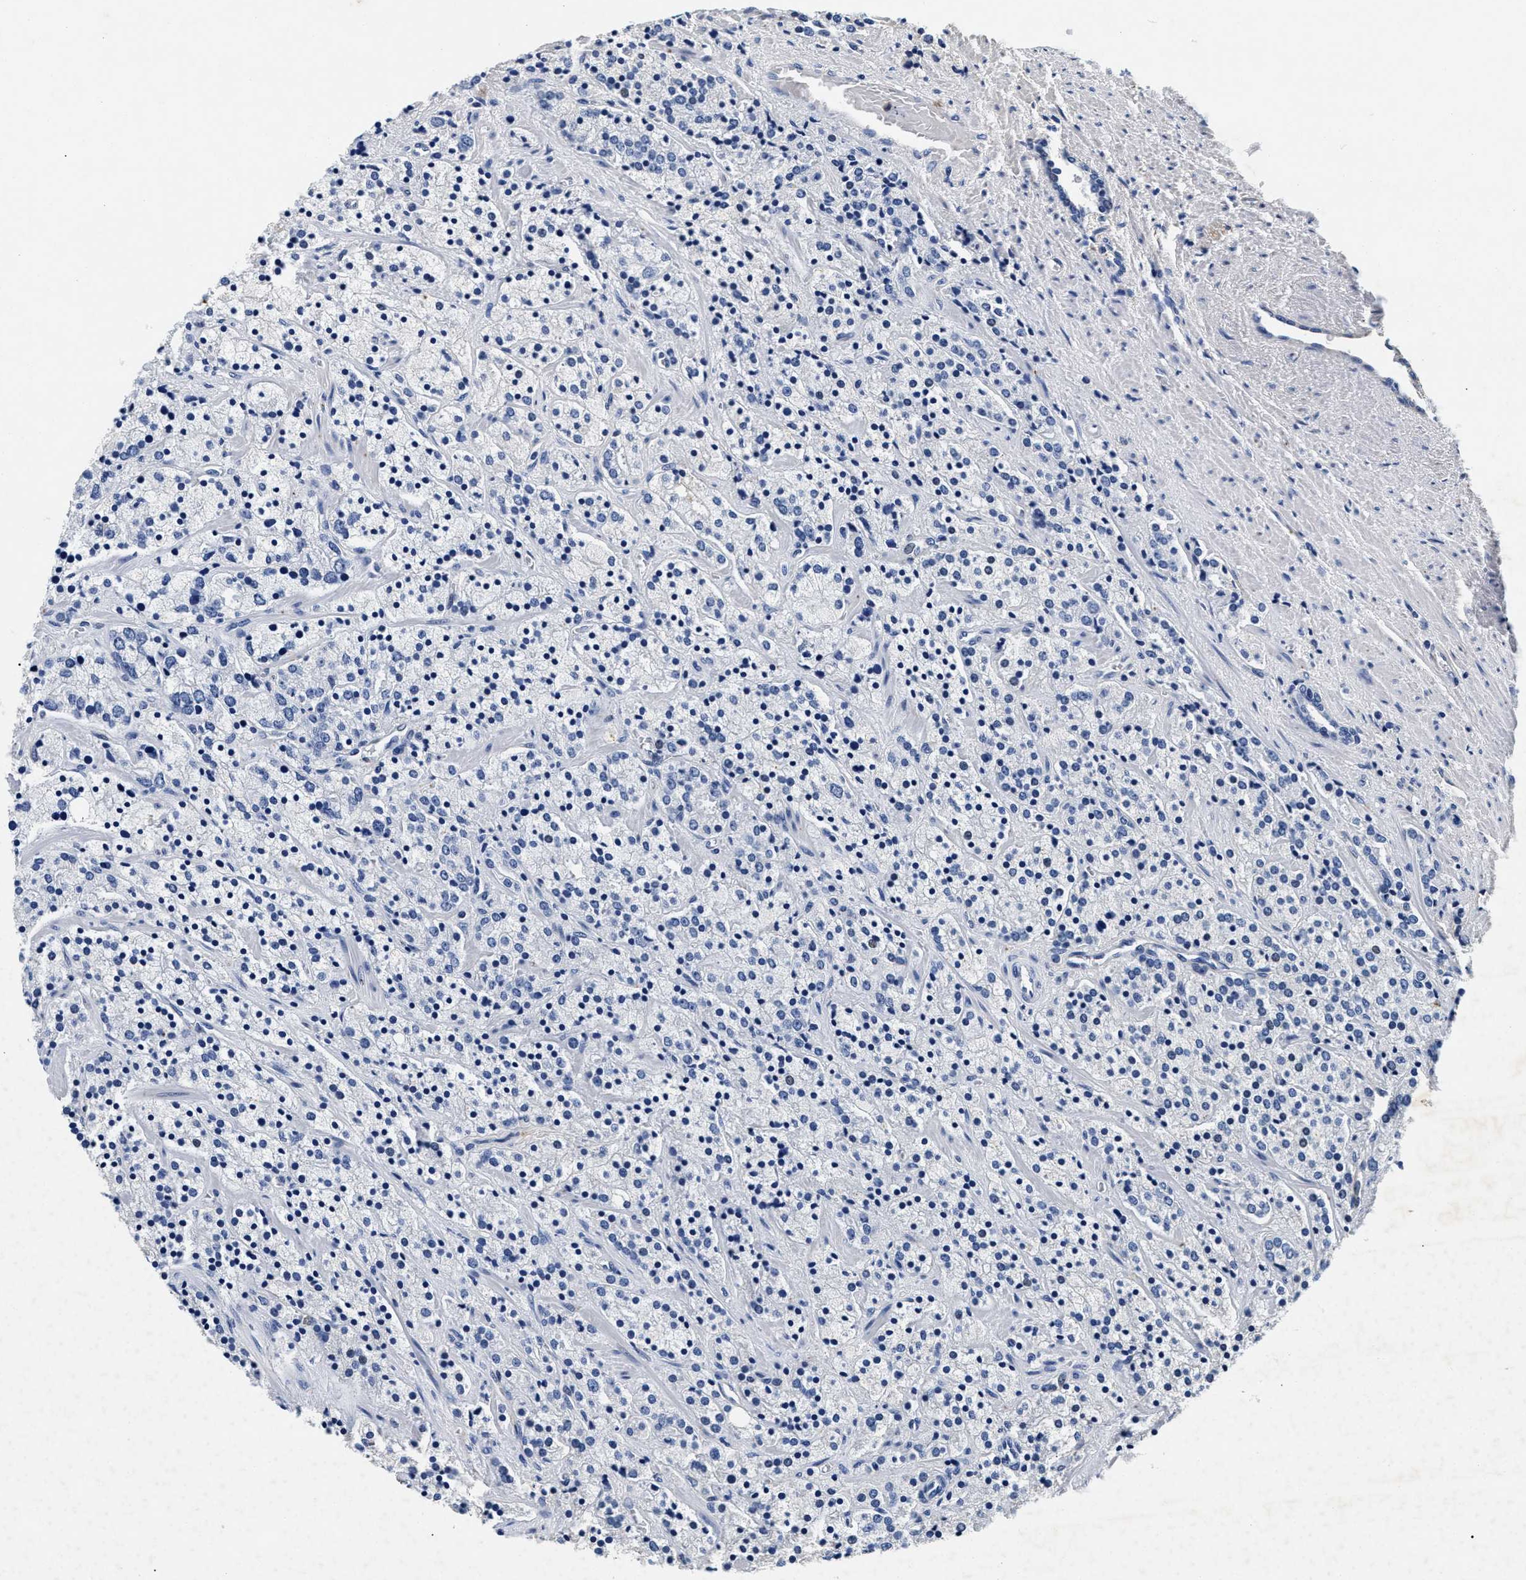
{"staining": {"intensity": "negative", "quantity": "none", "location": "none"}, "tissue": "prostate cancer", "cell_type": "Tumor cells", "image_type": "cancer", "snomed": [{"axis": "morphology", "description": "Adenocarcinoma, High grade"}, {"axis": "topography", "description": "Prostate"}], "caption": "IHC photomicrograph of human prostate cancer (adenocarcinoma (high-grade)) stained for a protein (brown), which demonstrates no positivity in tumor cells.", "gene": "LAMA3", "patient": {"sex": "male", "age": 71}}